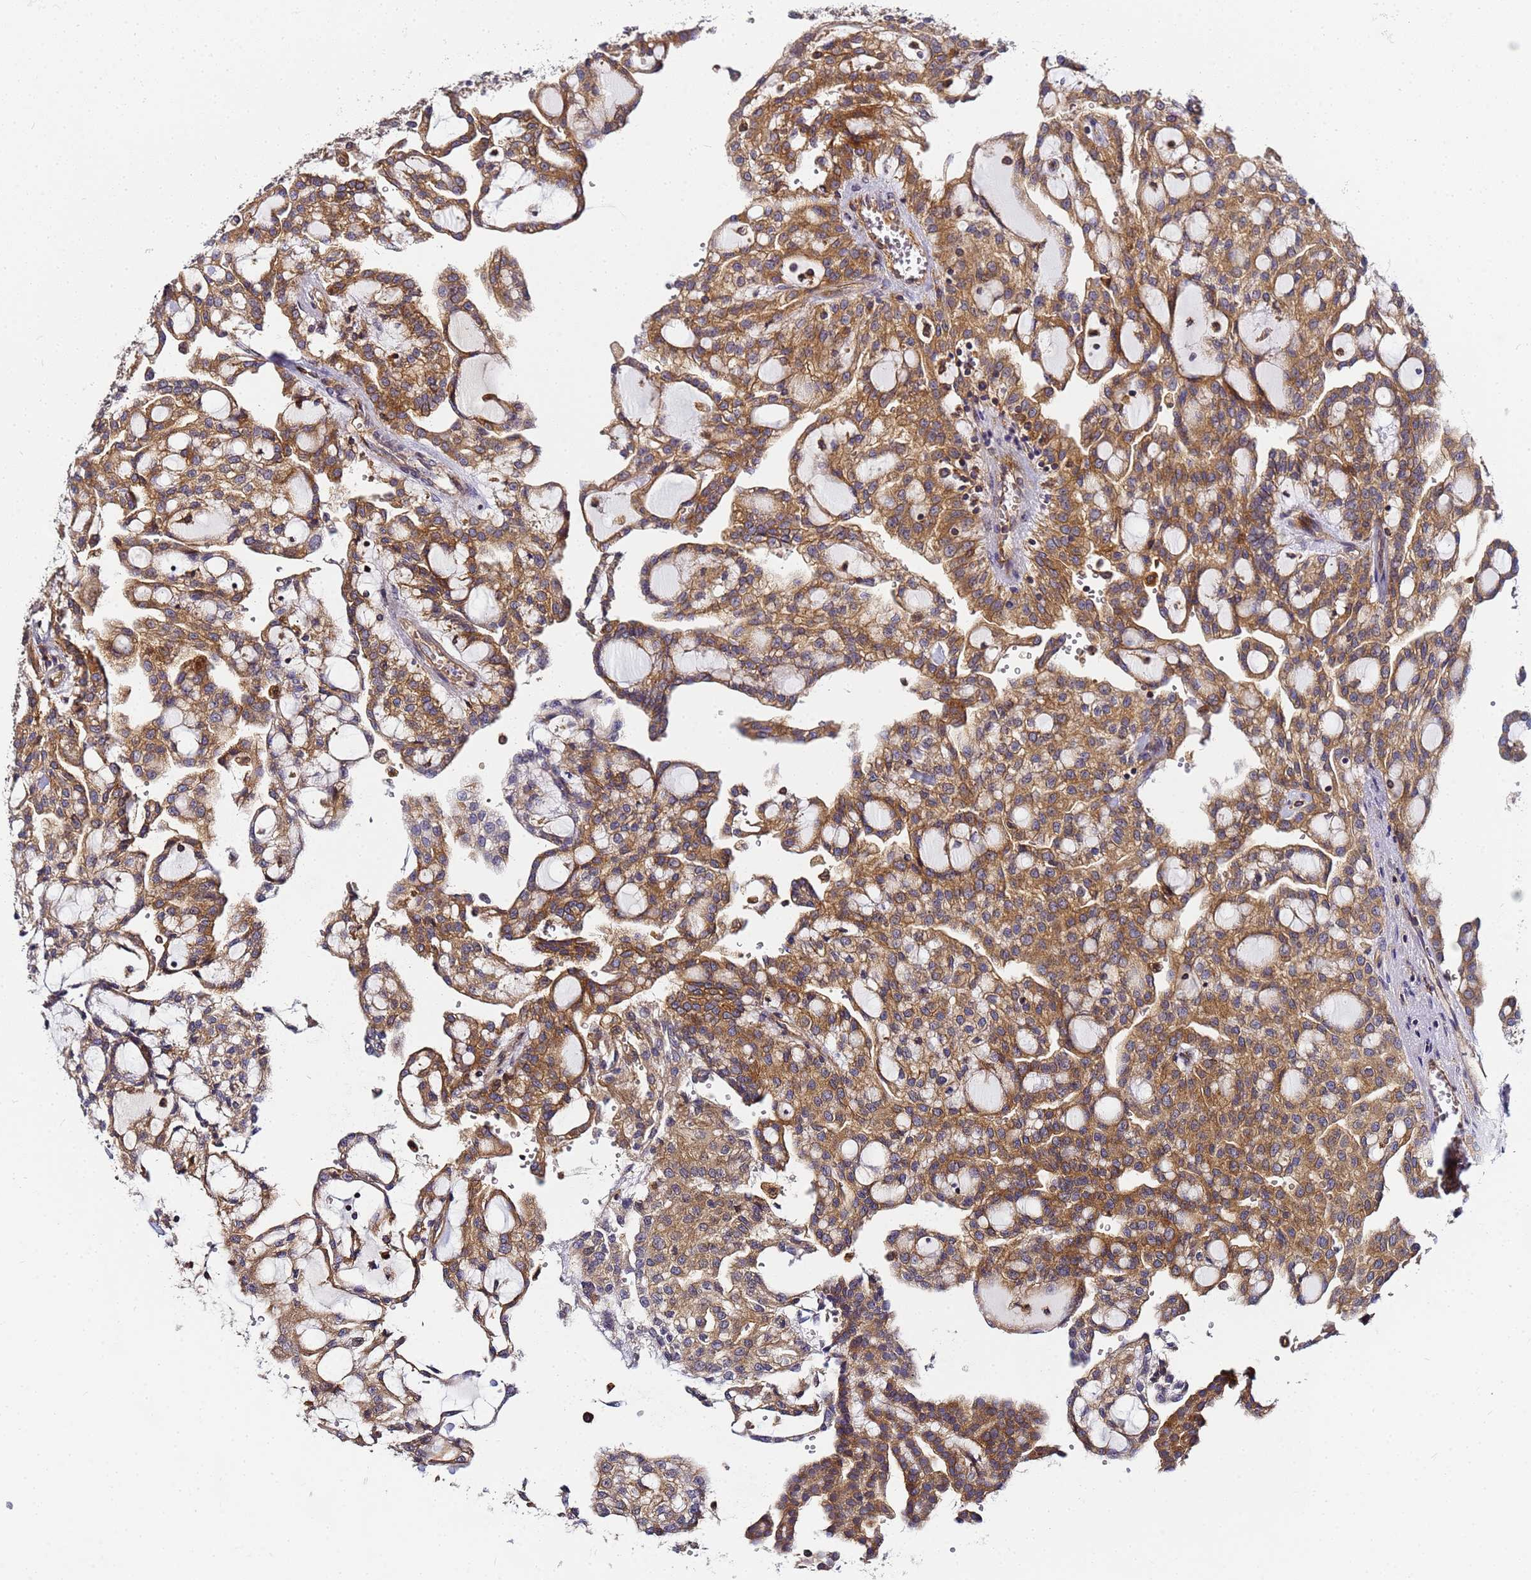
{"staining": {"intensity": "moderate", "quantity": ">75%", "location": "cytoplasmic/membranous"}, "tissue": "renal cancer", "cell_type": "Tumor cells", "image_type": "cancer", "snomed": [{"axis": "morphology", "description": "Adenocarcinoma, NOS"}, {"axis": "topography", "description": "Kidney"}], "caption": "A micrograph of renal cancer stained for a protein displays moderate cytoplasmic/membranous brown staining in tumor cells.", "gene": "CHM", "patient": {"sex": "male", "age": 63}}